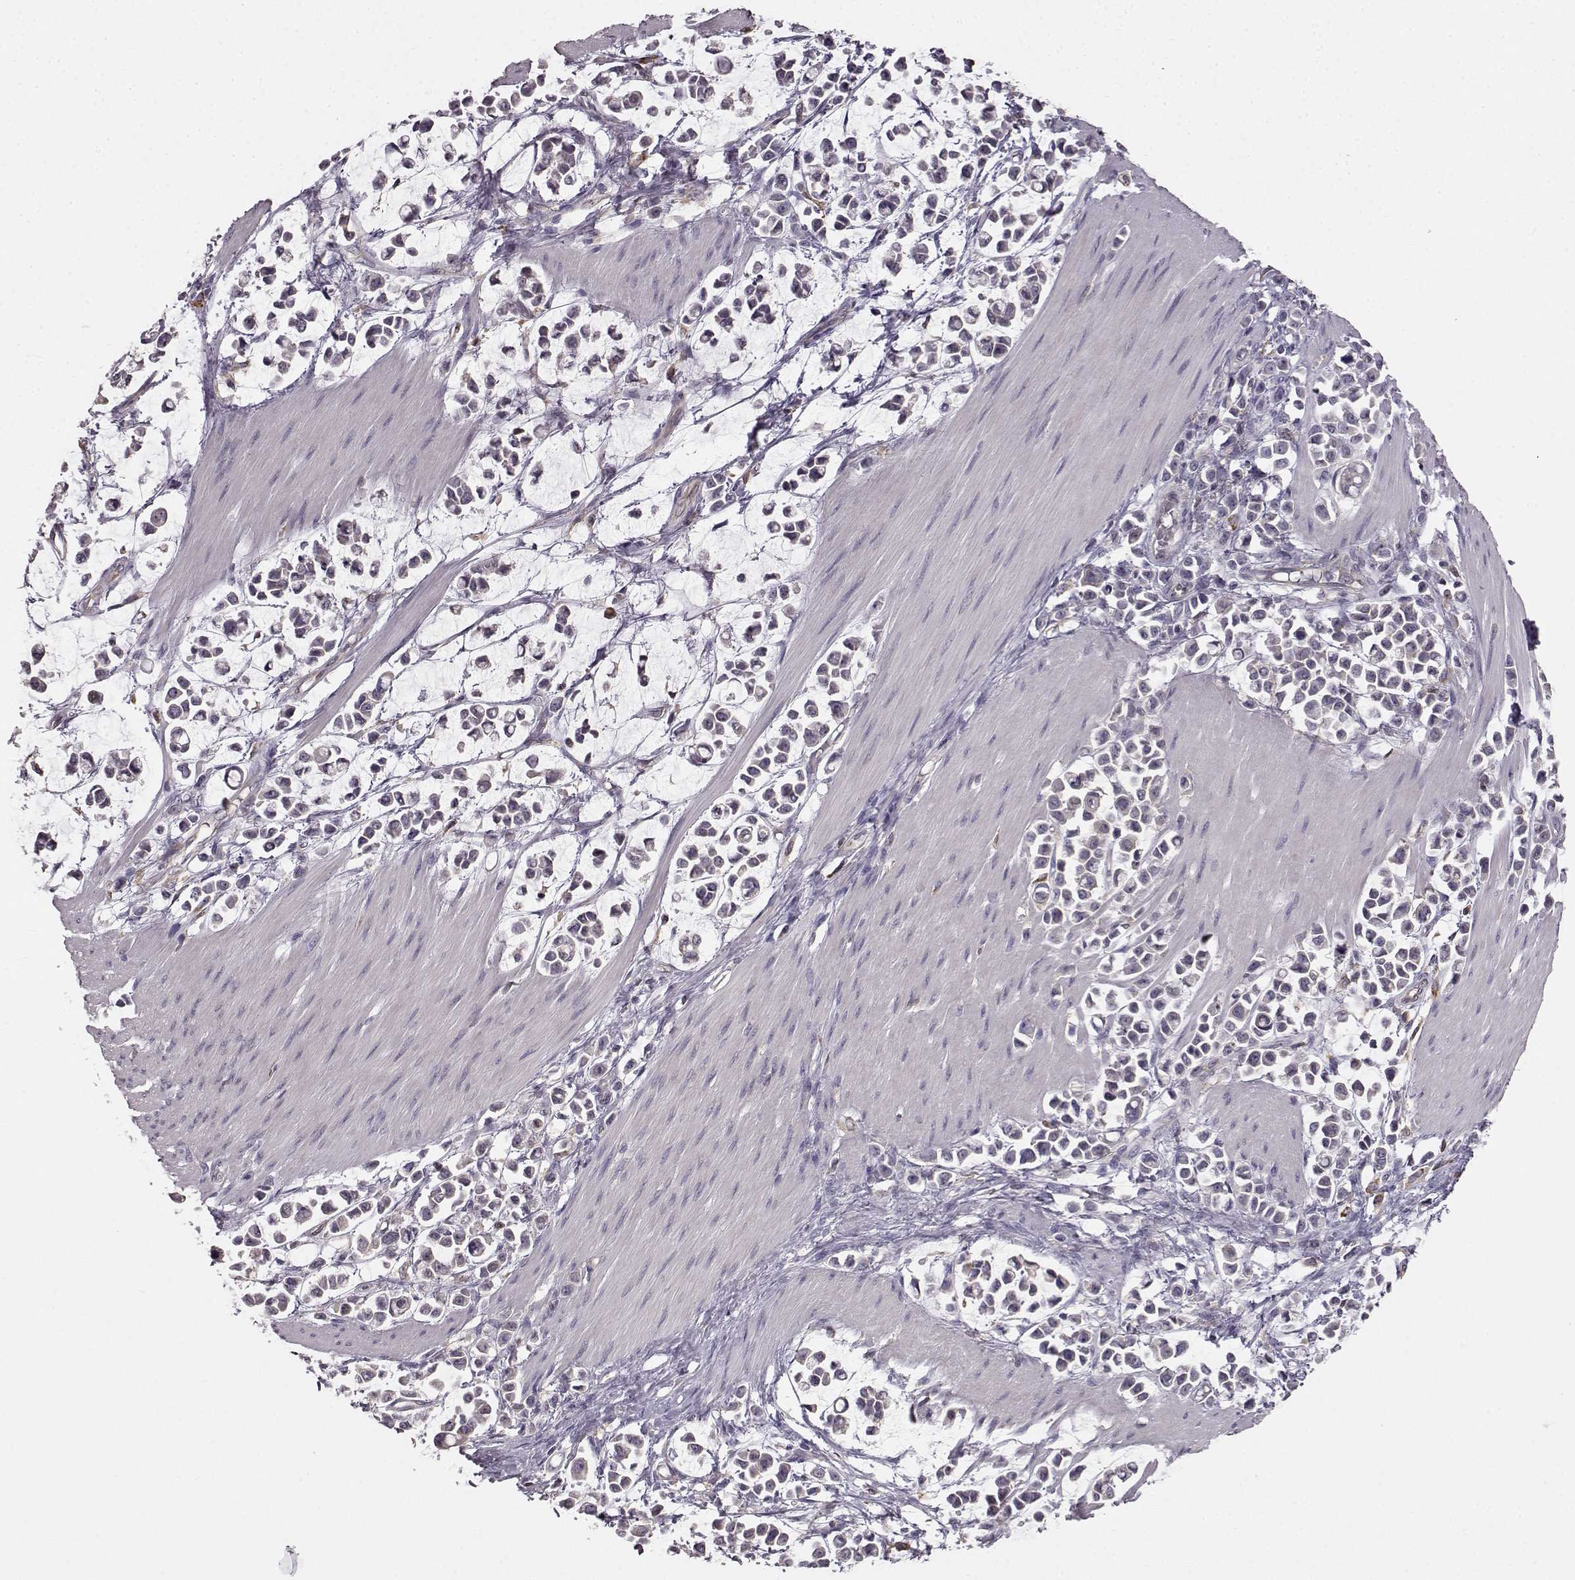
{"staining": {"intensity": "negative", "quantity": "none", "location": "none"}, "tissue": "stomach cancer", "cell_type": "Tumor cells", "image_type": "cancer", "snomed": [{"axis": "morphology", "description": "Adenocarcinoma, NOS"}, {"axis": "topography", "description": "Stomach"}], "caption": "Immunohistochemistry (IHC) of human stomach adenocarcinoma reveals no staining in tumor cells.", "gene": "SPAG17", "patient": {"sex": "male", "age": 82}}